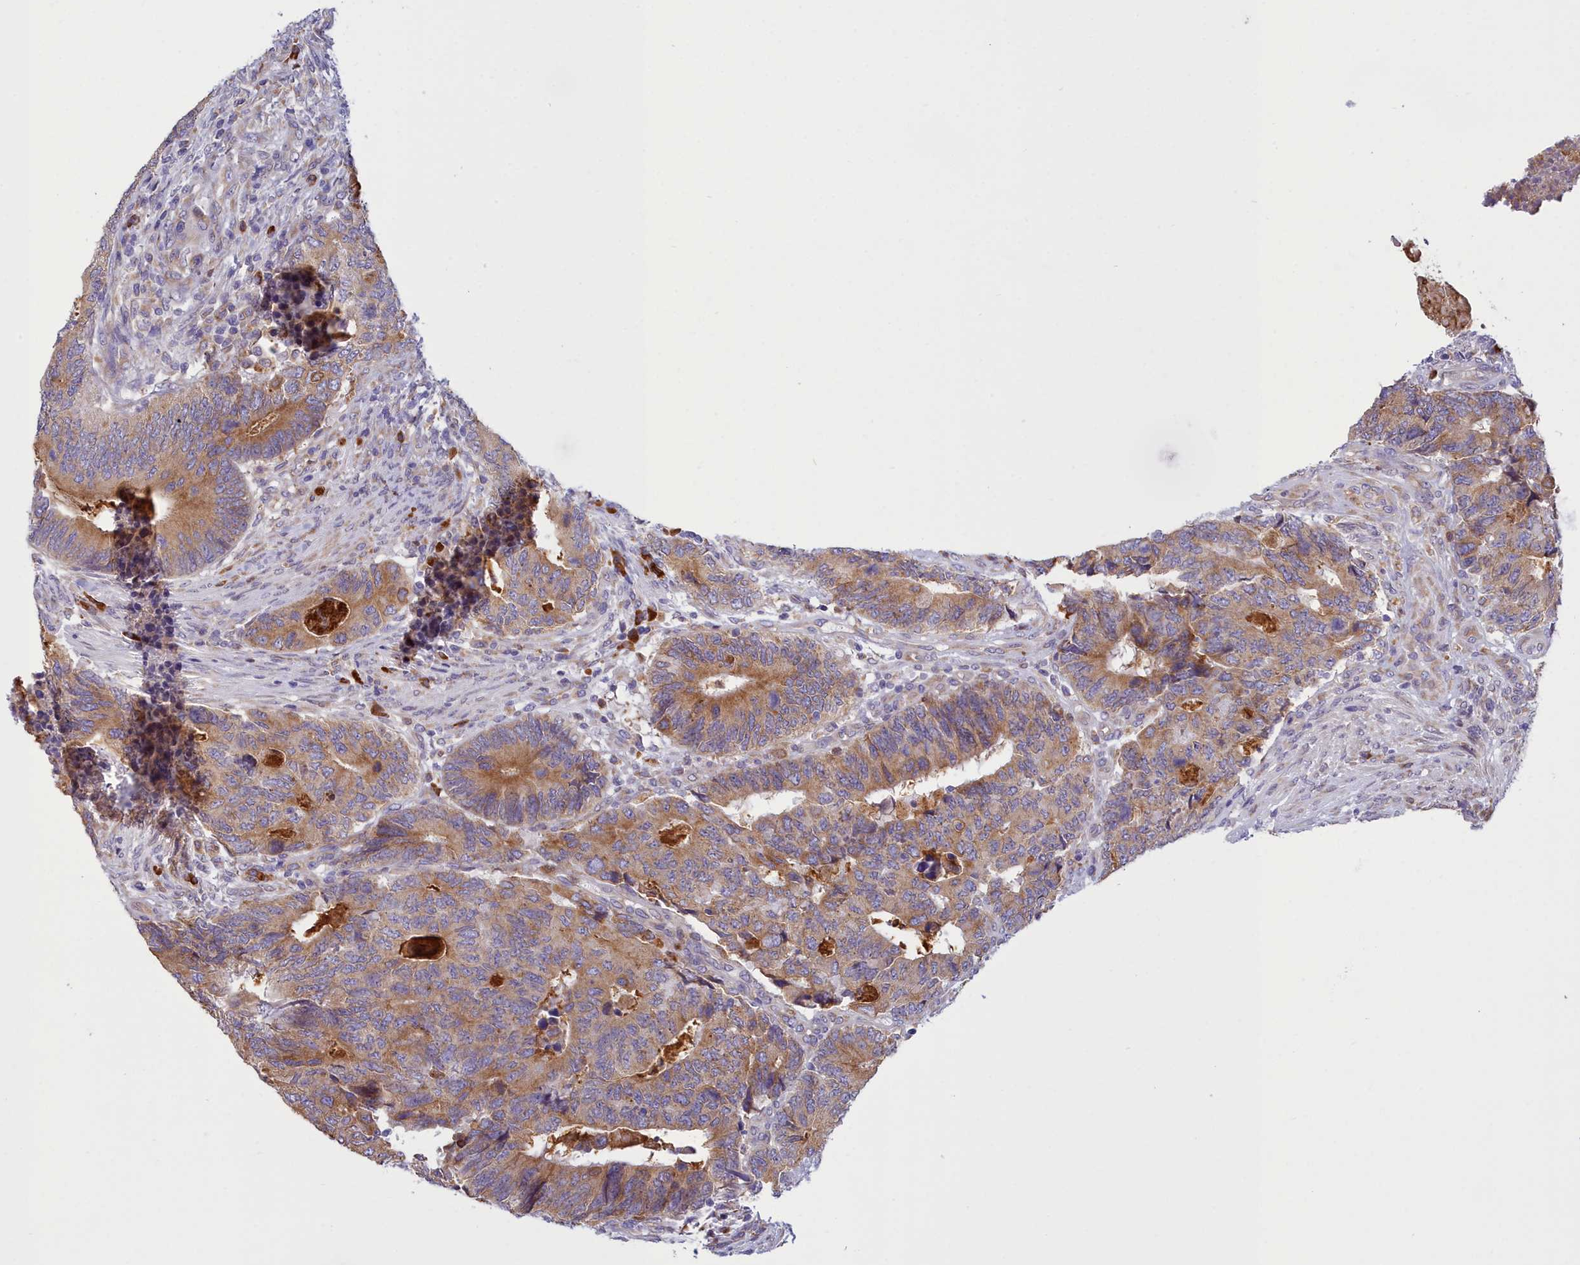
{"staining": {"intensity": "moderate", "quantity": ">75%", "location": "cytoplasmic/membranous"}, "tissue": "colorectal cancer", "cell_type": "Tumor cells", "image_type": "cancer", "snomed": [{"axis": "morphology", "description": "Adenocarcinoma, NOS"}, {"axis": "topography", "description": "Colon"}], "caption": "Moderate cytoplasmic/membranous protein staining is present in approximately >75% of tumor cells in adenocarcinoma (colorectal).", "gene": "HM13", "patient": {"sex": "male", "age": 87}}